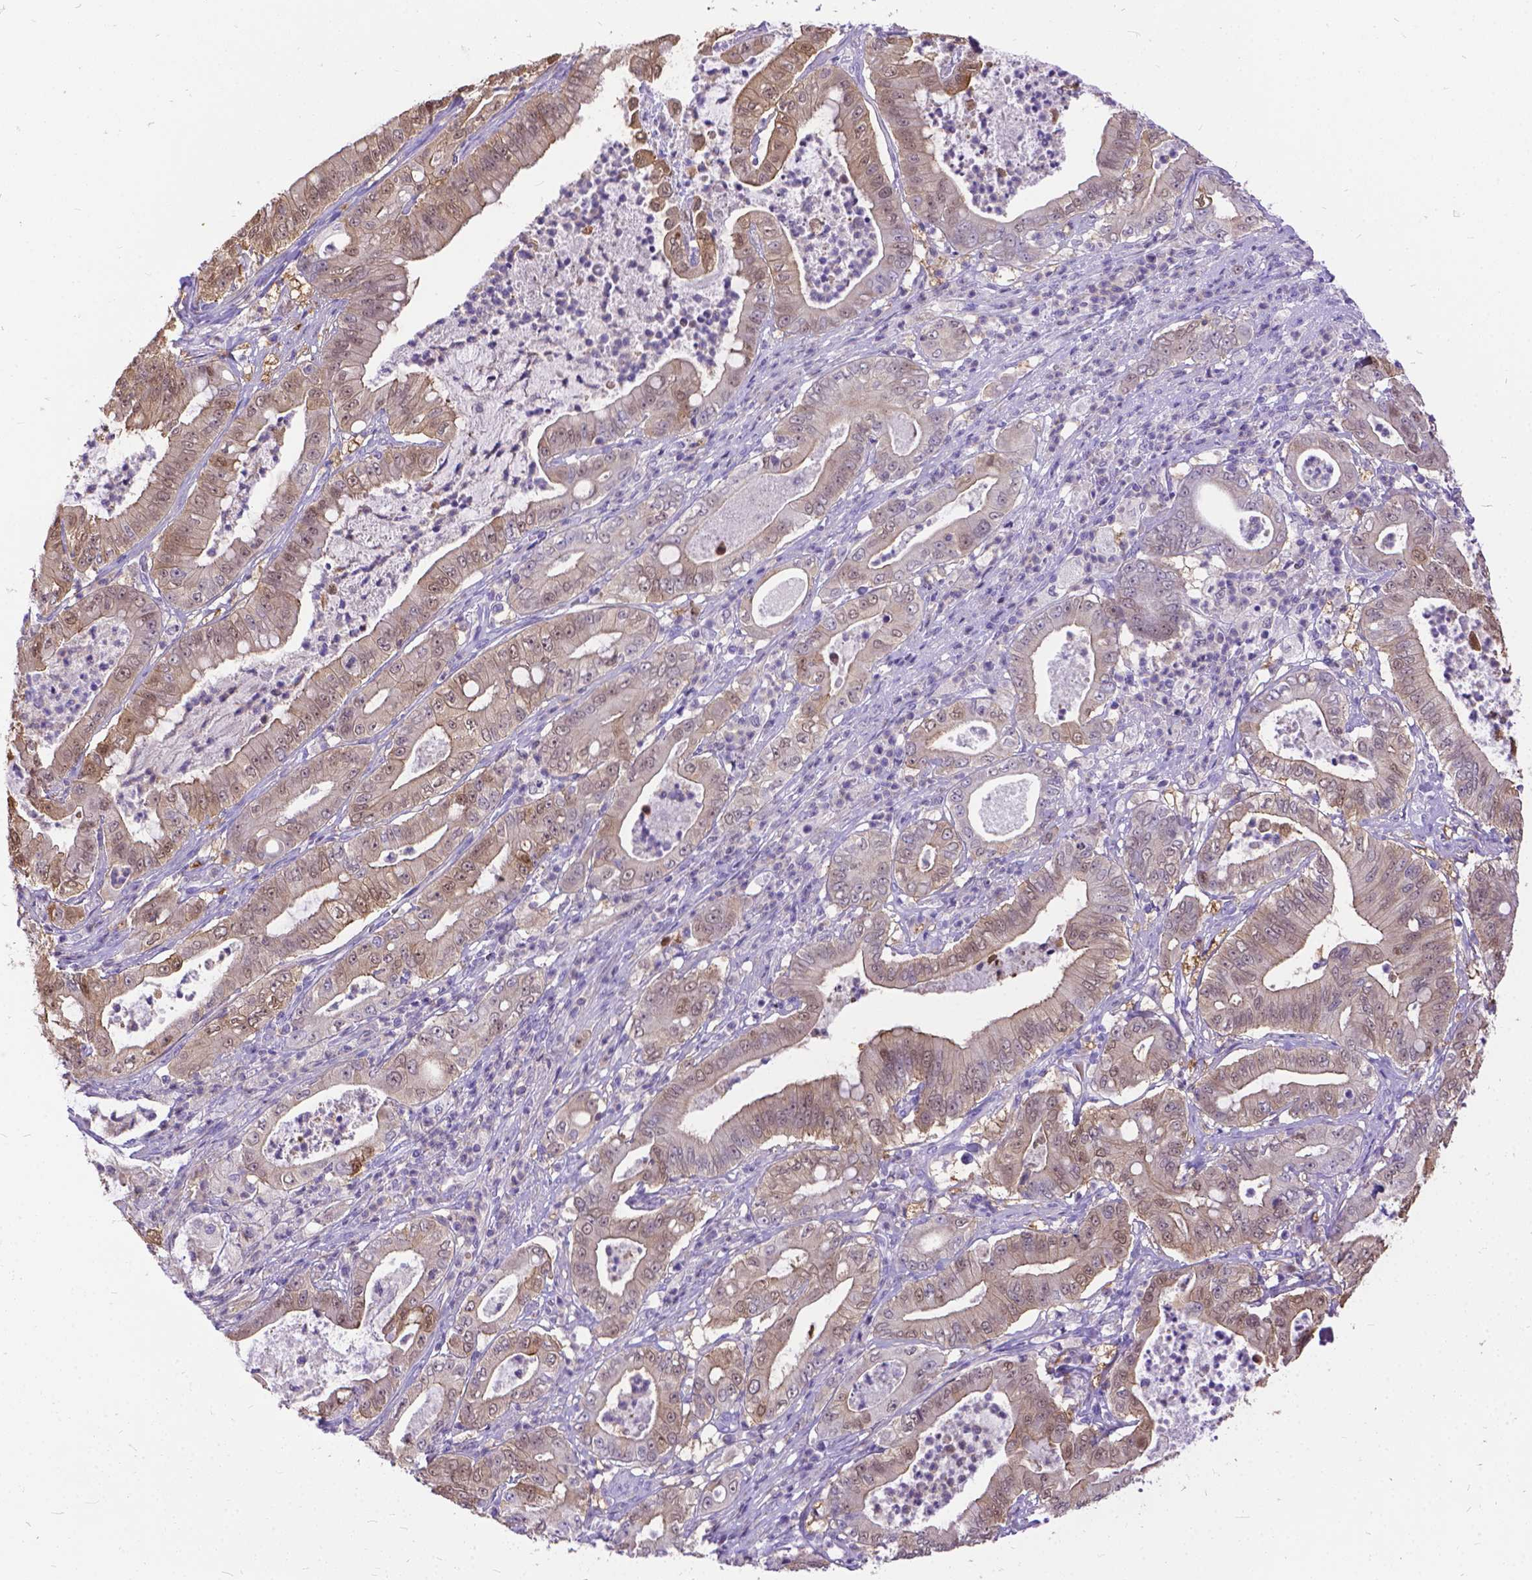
{"staining": {"intensity": "weak", "quantity": ">75%", "location": "cytoplasmic/membranous,nuclear"}, "tissue": "pancreatic cancer", "cell_type": "Tumor cells", "image_type": "cancer", "snomed": [{"axis": "morphology", "description": "Adenocarcinoma, NOS"}, {"axis": "topography", "description": "Pancreas"}], "caption": "This is an image of immunohistochemistry staining of adenocarcinoma (pancreatic), which shows weak expression in the cytoplasmic/membranous and nuclear of tumor cells.", "gene": "TMEM169", "patient": {"sex": "male", "age": 71}}